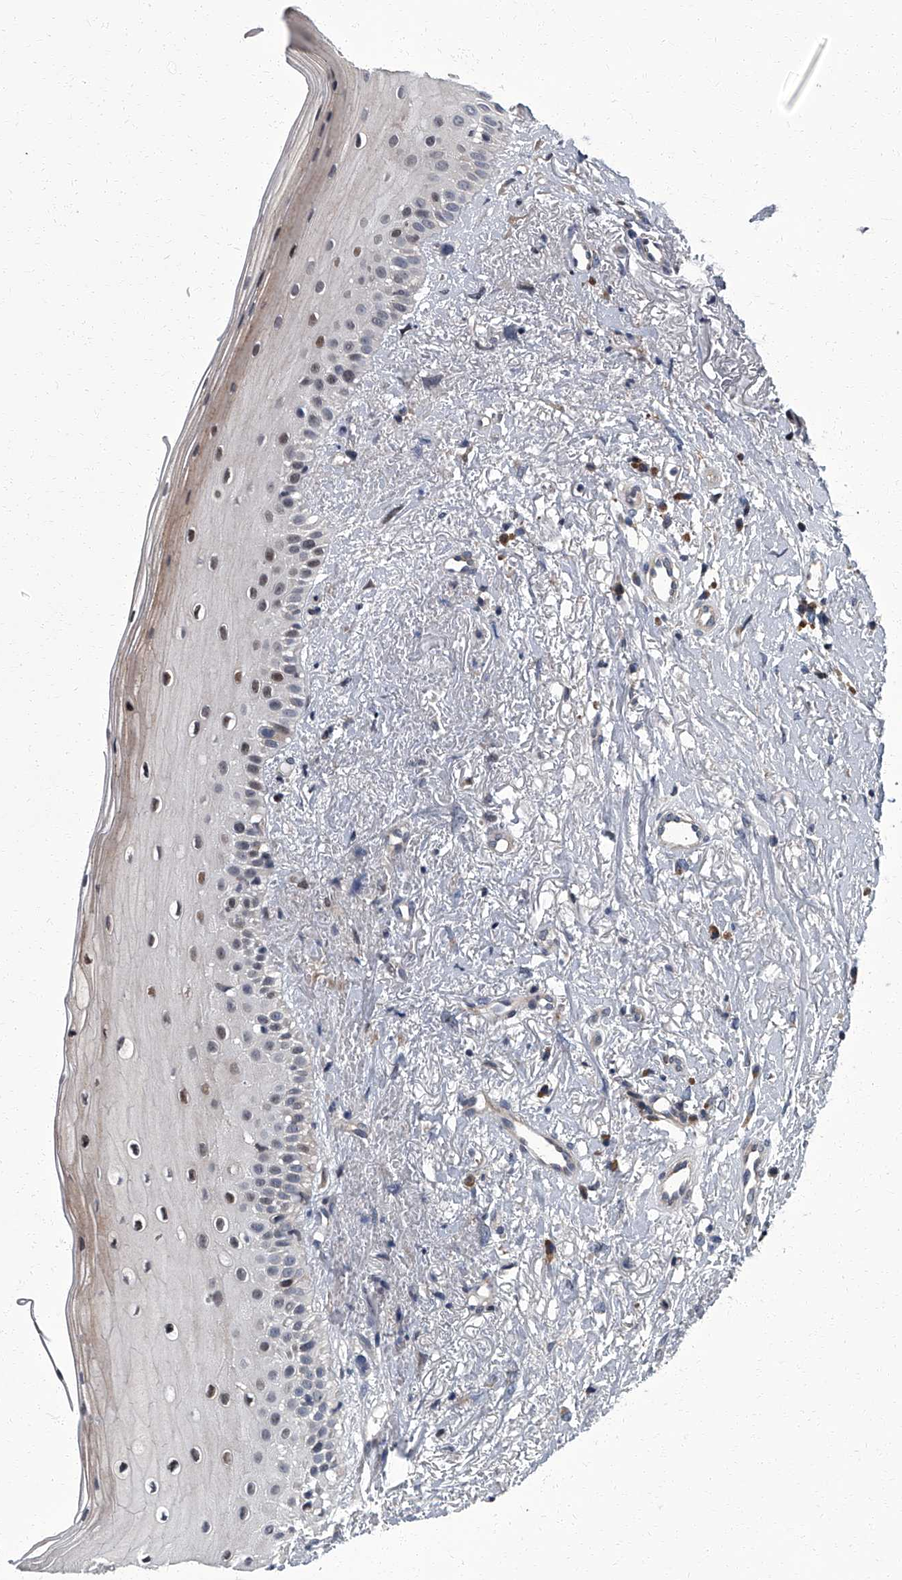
{"staining": {"intensity": "moderate", "quantity": "25%-75%", "location": "cytoplasmic/membranous,nuclear"}, "tissue": "oral mucosa", "cell_type": "Squamous epithelial cells", "image_type": "normal", "snomed": [{"axis": "morphology", "description": "Normal tissue, NOS"}, {"axis": "topography", "description": "Oral tissue"}], "caption": "Moderate cytoplasmic/membranous,nuclear expression is appreciated in approximately 25%-75% of squamous epithelial cells in benign oral mucosa.", "gene": "ZNF274", "patient": {"sex": "female", "age": 63}}